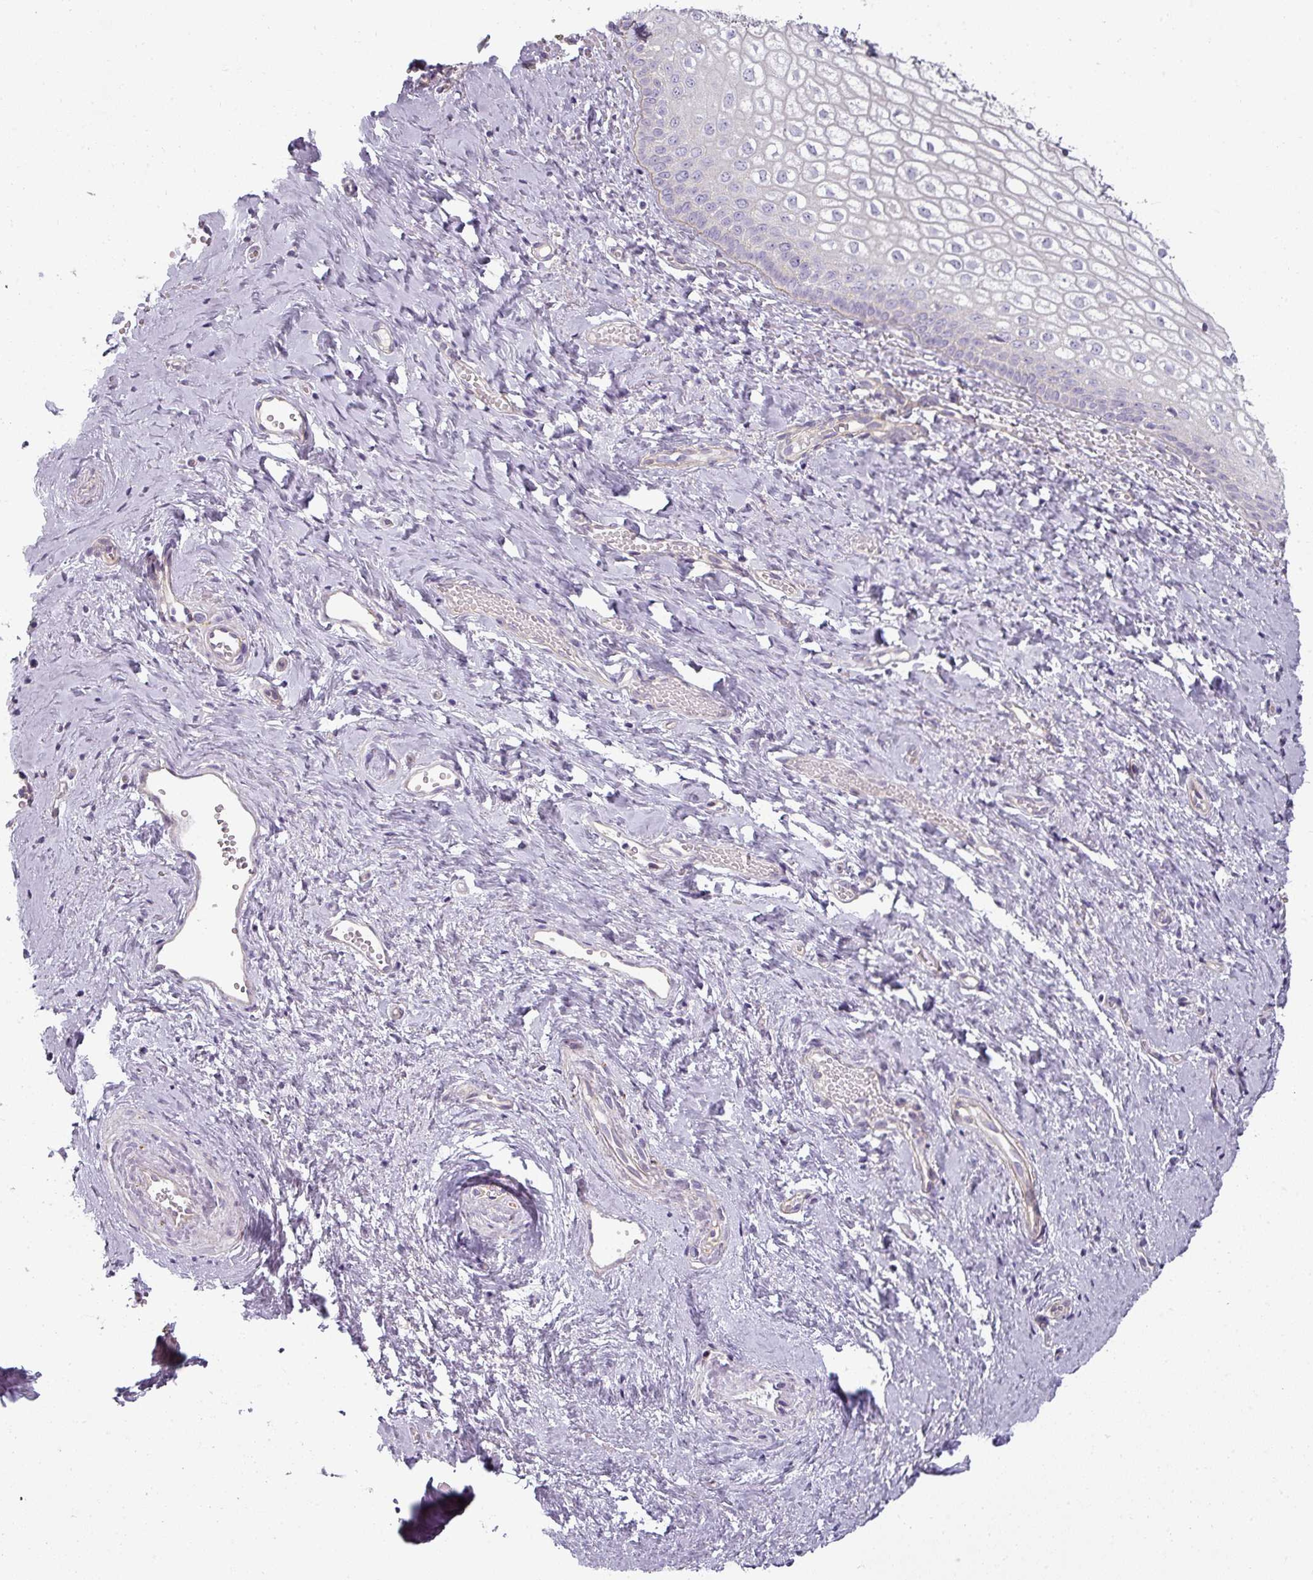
{"staining": {"intensity": "negative", "quantity": "none", "location": "none"}, "tissue": "vagina", "cell_type": "Squamous epithelial cells", "image_type": "normal", "snomed": [{"axis": "morphology", "description": "Normal tissue, NOS"}, {"axis": "topography", "description": "Vagina"}], "caption": "Immunohistochemistry (IHC) micrograph of normal vagina: human vagina stained with DAB (3,3'-diaminobenzidine) exhibits no significant protein positivity in squamous epithelial cells.", "gene": "ASB1", "patient": {"sex": "female", "age": 59}}